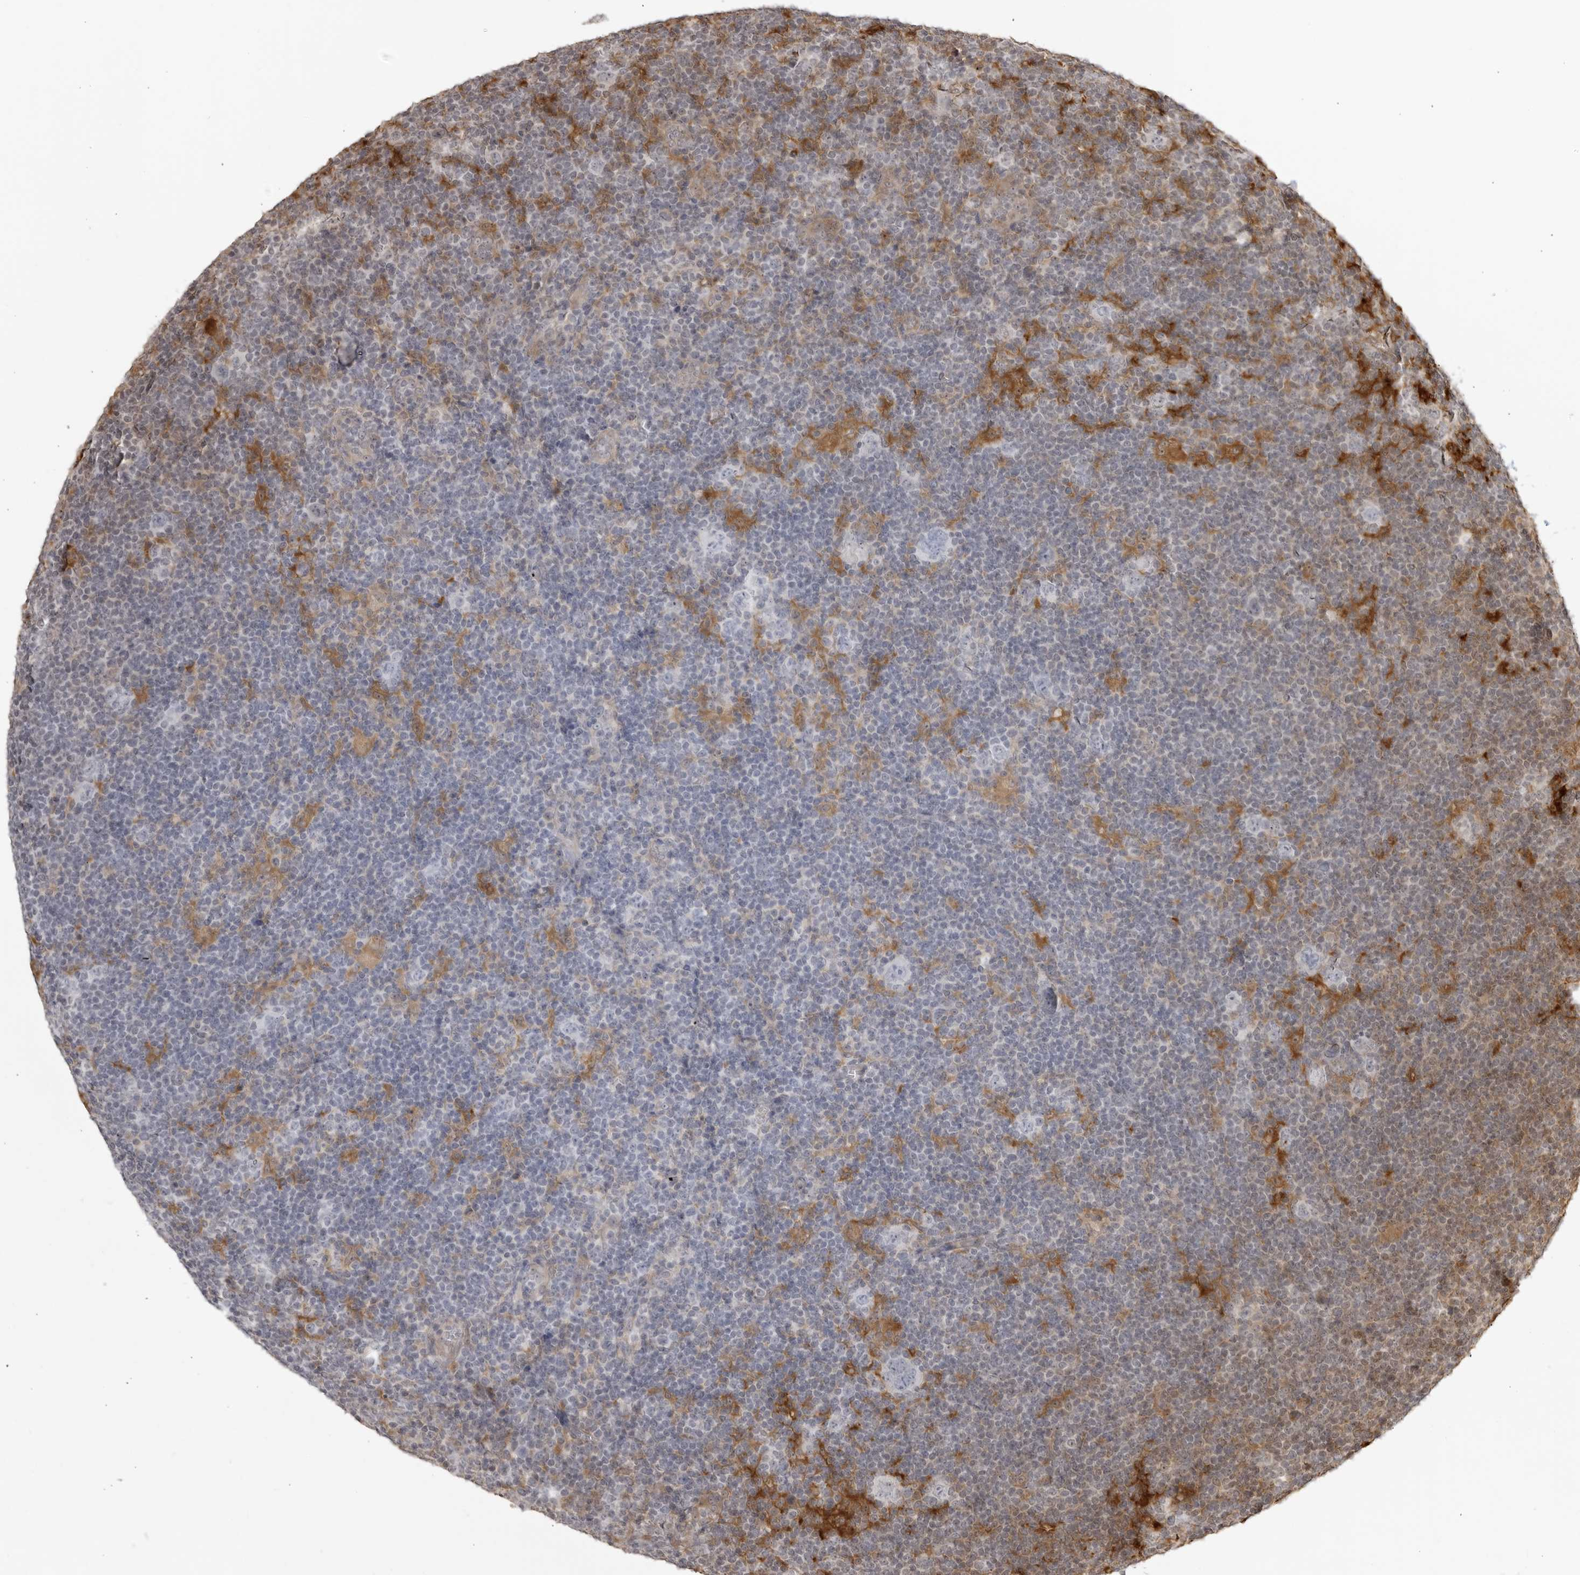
{"staining": {"intensity": "negative", "quantity": "none", "location": "none"}, "tissue": "lymphoma", "cell_type": "Tumor cells", "image_type": "cancer", "snomed": [{"axis": "morphology", "description": "Hodgkin's disease, NOS"}, {"axis": "topography", "description": "Lymph node"}], "caption": "High power microscopy histopathology image of an immunohistochemistry photomicrograph of Hodgkin's disease, revealing no significant expression in tumor cells.", "gene": "TCF21", "patient": {"sex": "female", "age": 57}}